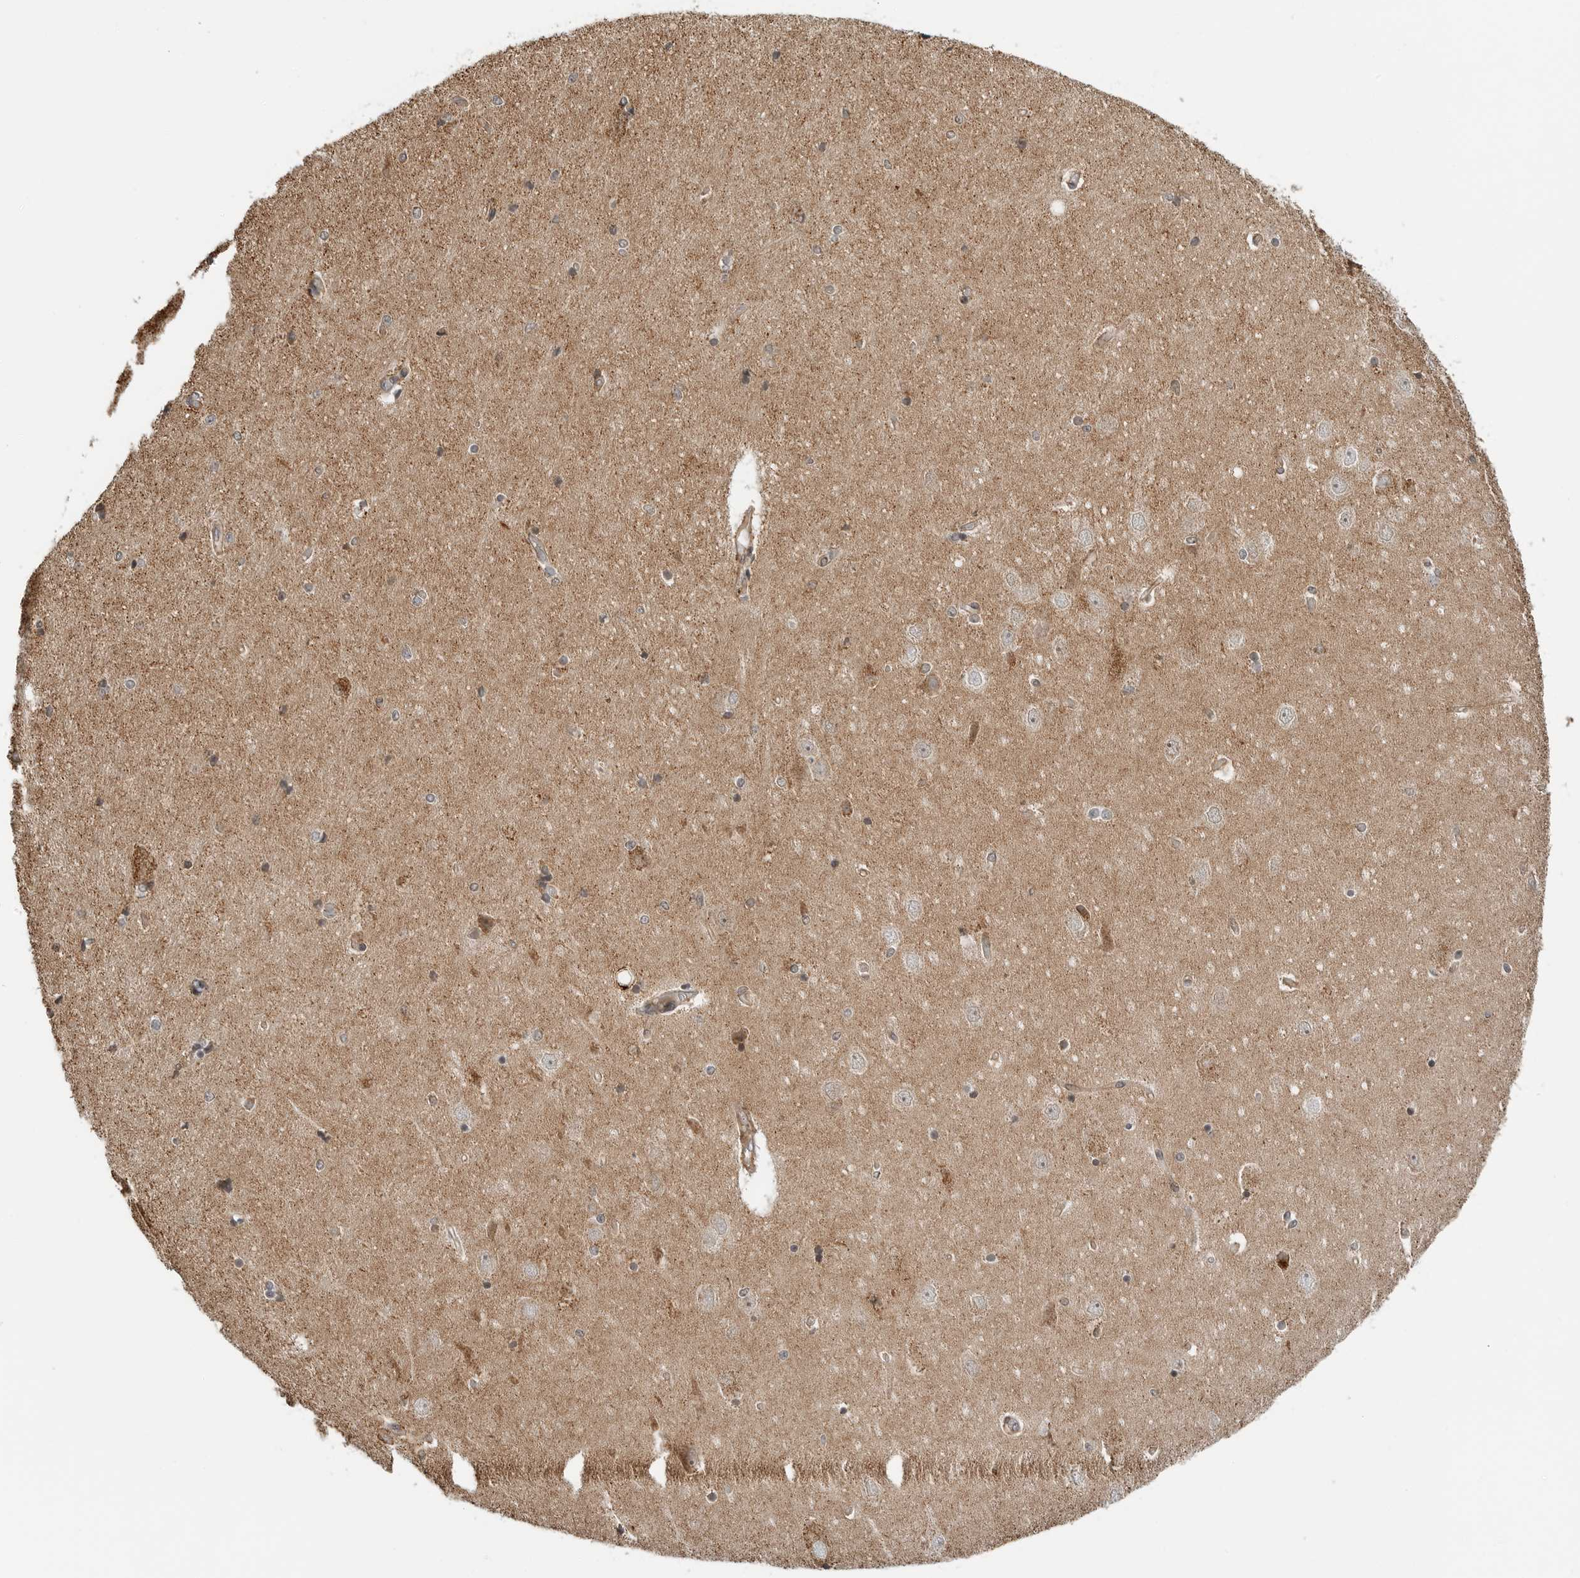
{"staining": {"intensity": "weak", "quantity": "<25%", "location": "cytoplasmic/membranous"}, "tissue": "hippocampus", "cell_type": "Glial cells", "image_type": "normal", "snomed": [{"axis": "morphology", "description": "Normal tissue, NOS"}, {"axis": "topography", "description": "Hippocampus"}], "caption": "Glial cells are negative for brown protein staining in normal hippocampus. (Stains: DAB (3,3'-diaminobenzidine) immunohistochemistry with hematoxylin counter stain, Microscopy: brightfield microscopy at high magnification).", "gene": "PEX2", "patient": {"sex": "female", "age": 54}}